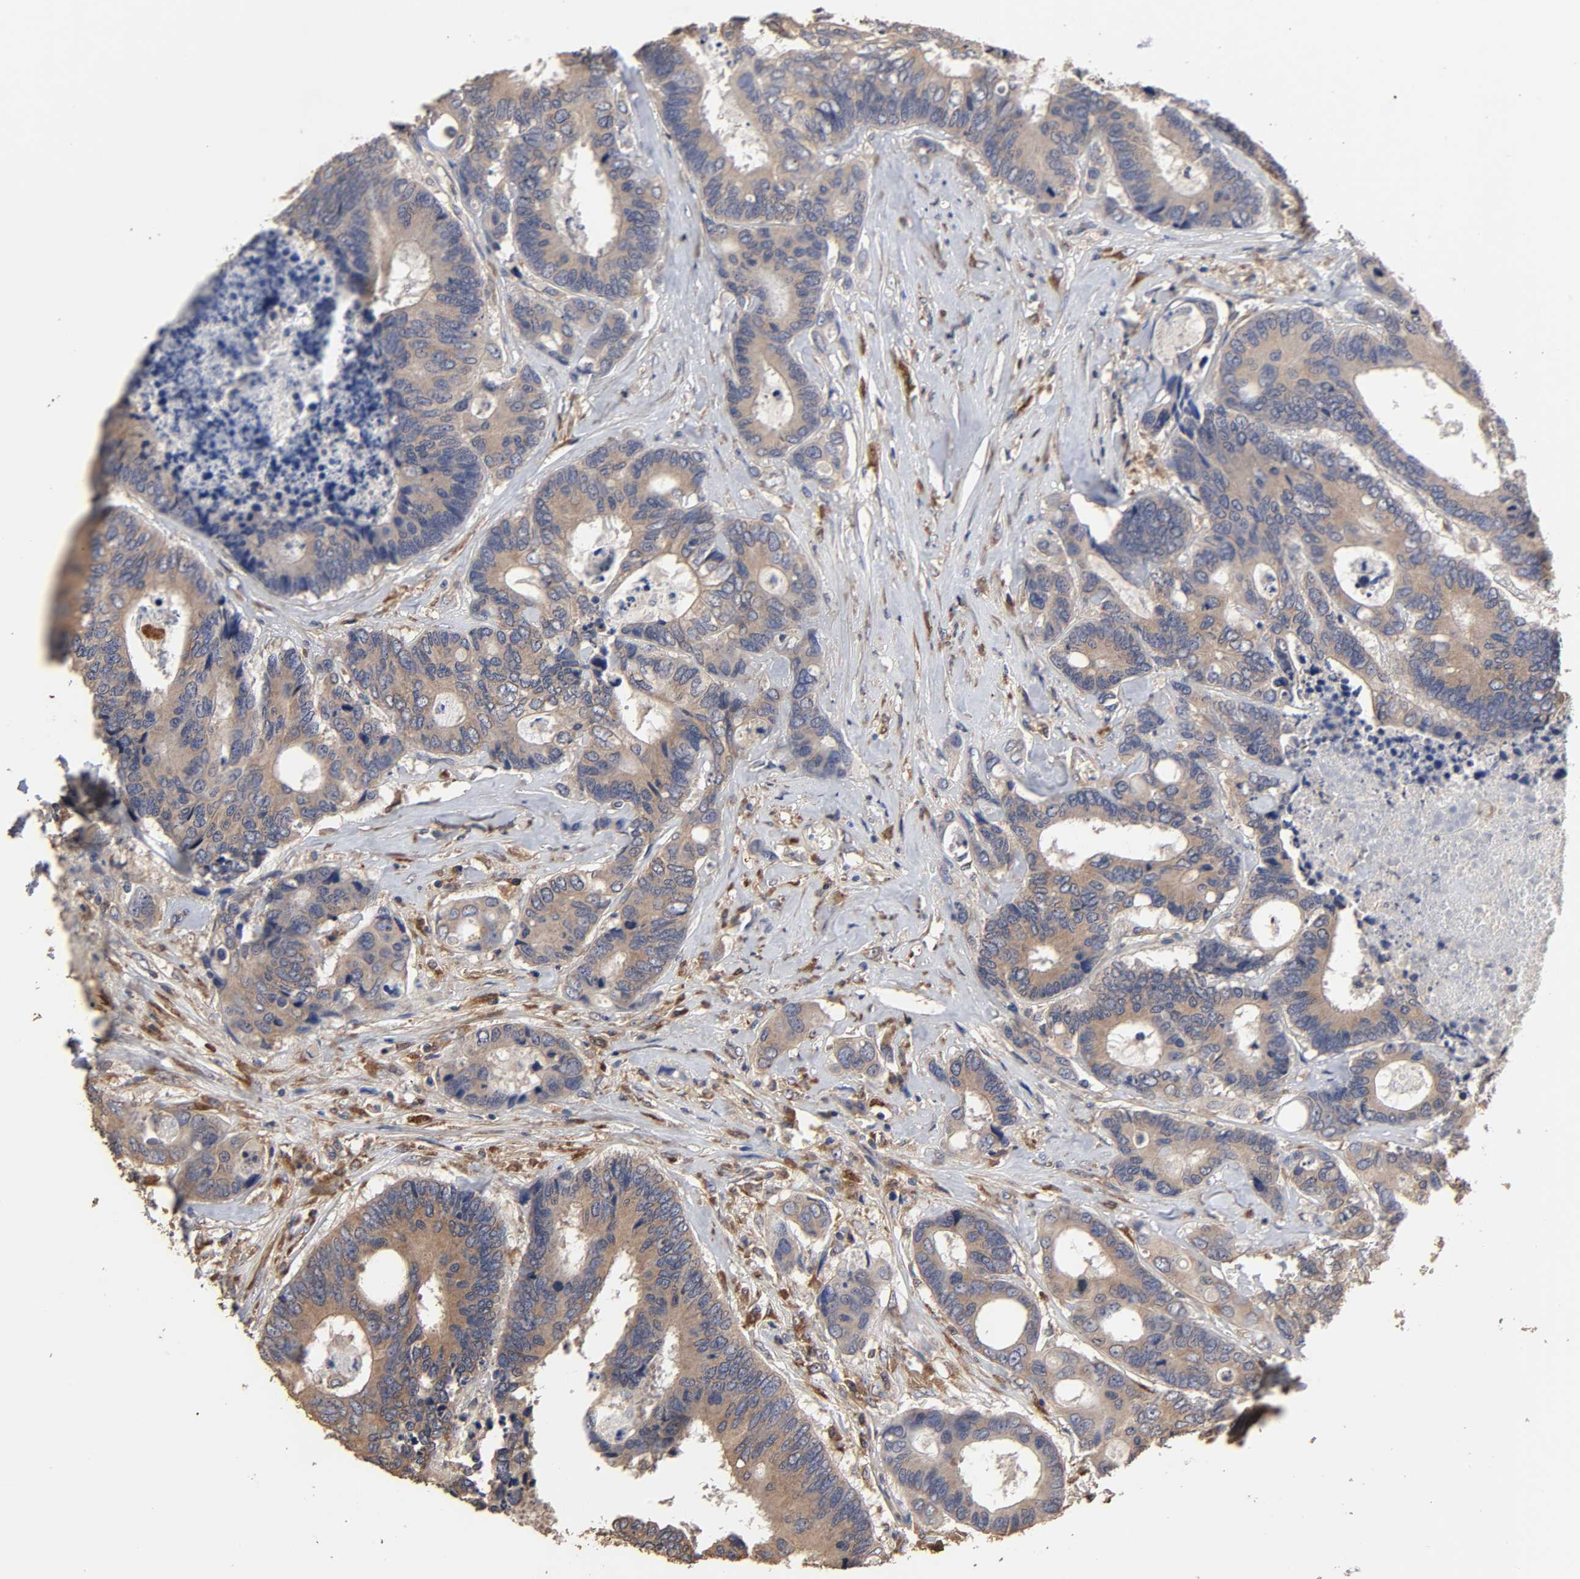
{"staining": {"intensity": "weak", "quantity": ">75%", "location": "cytoplasmic/membranous"}, "tissue": "colorectal cancer", "cell_type": "Tumor cells", "image_type": "cancer", "snomed": [{"axis": "morphology", "description": "Adenocarcinoma, NOS"}, {"axis": "topography", "description": "Rectum"}], "caption": "Approximately >75% of tumor cells in human adenocarcinoma (colorectal) reveal weak cytoplasmic/membranous protein staining as visualized by brown immunohistochemical staining.", "gene": "EIF4G2", "patient": {"sex": "male", "age": 55}}